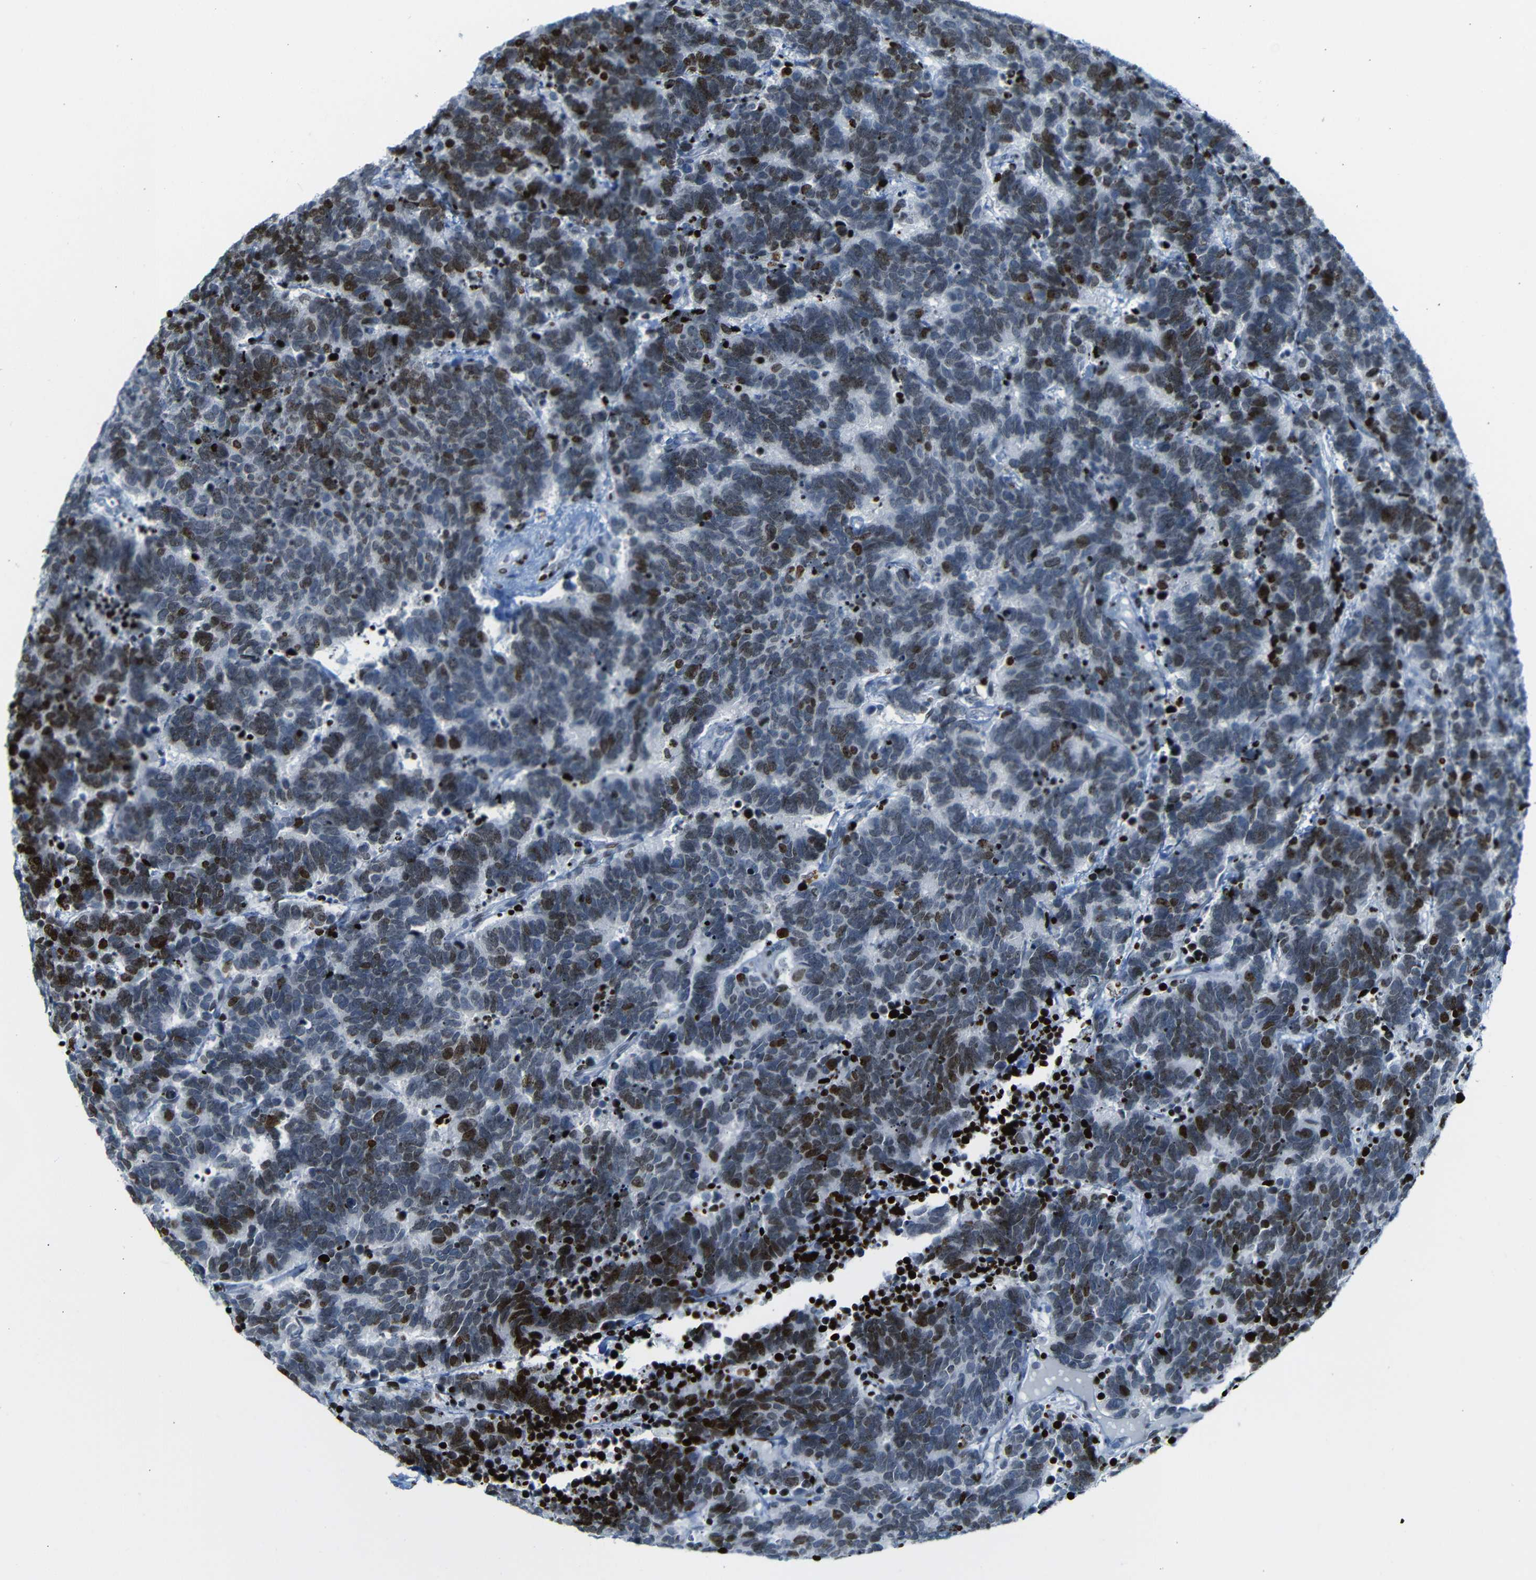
{"staining": {"intensity": "moderate", "quantity": "25%-75%", "location": "nuclear"}, "tissue": "carcinoid", "cell_type": "Tumor cells", "image_type": "cancer", "snomed": [{"axis": "morphology", "description": "Carcinoma, NOS"}, {"axis": "morphology", "description": "Carcinoid, malignant, NOS"}, {"axis": "topography", "description": "Urinary bladder"}], "caption": "This histopathology image displays IHC staining of carcinoid, with medium moderate nuclear staining in approximately 25%-75% of tumor cells.", "gene": "NPIPB15", "patient": {"sex": "male", "age": 57}}